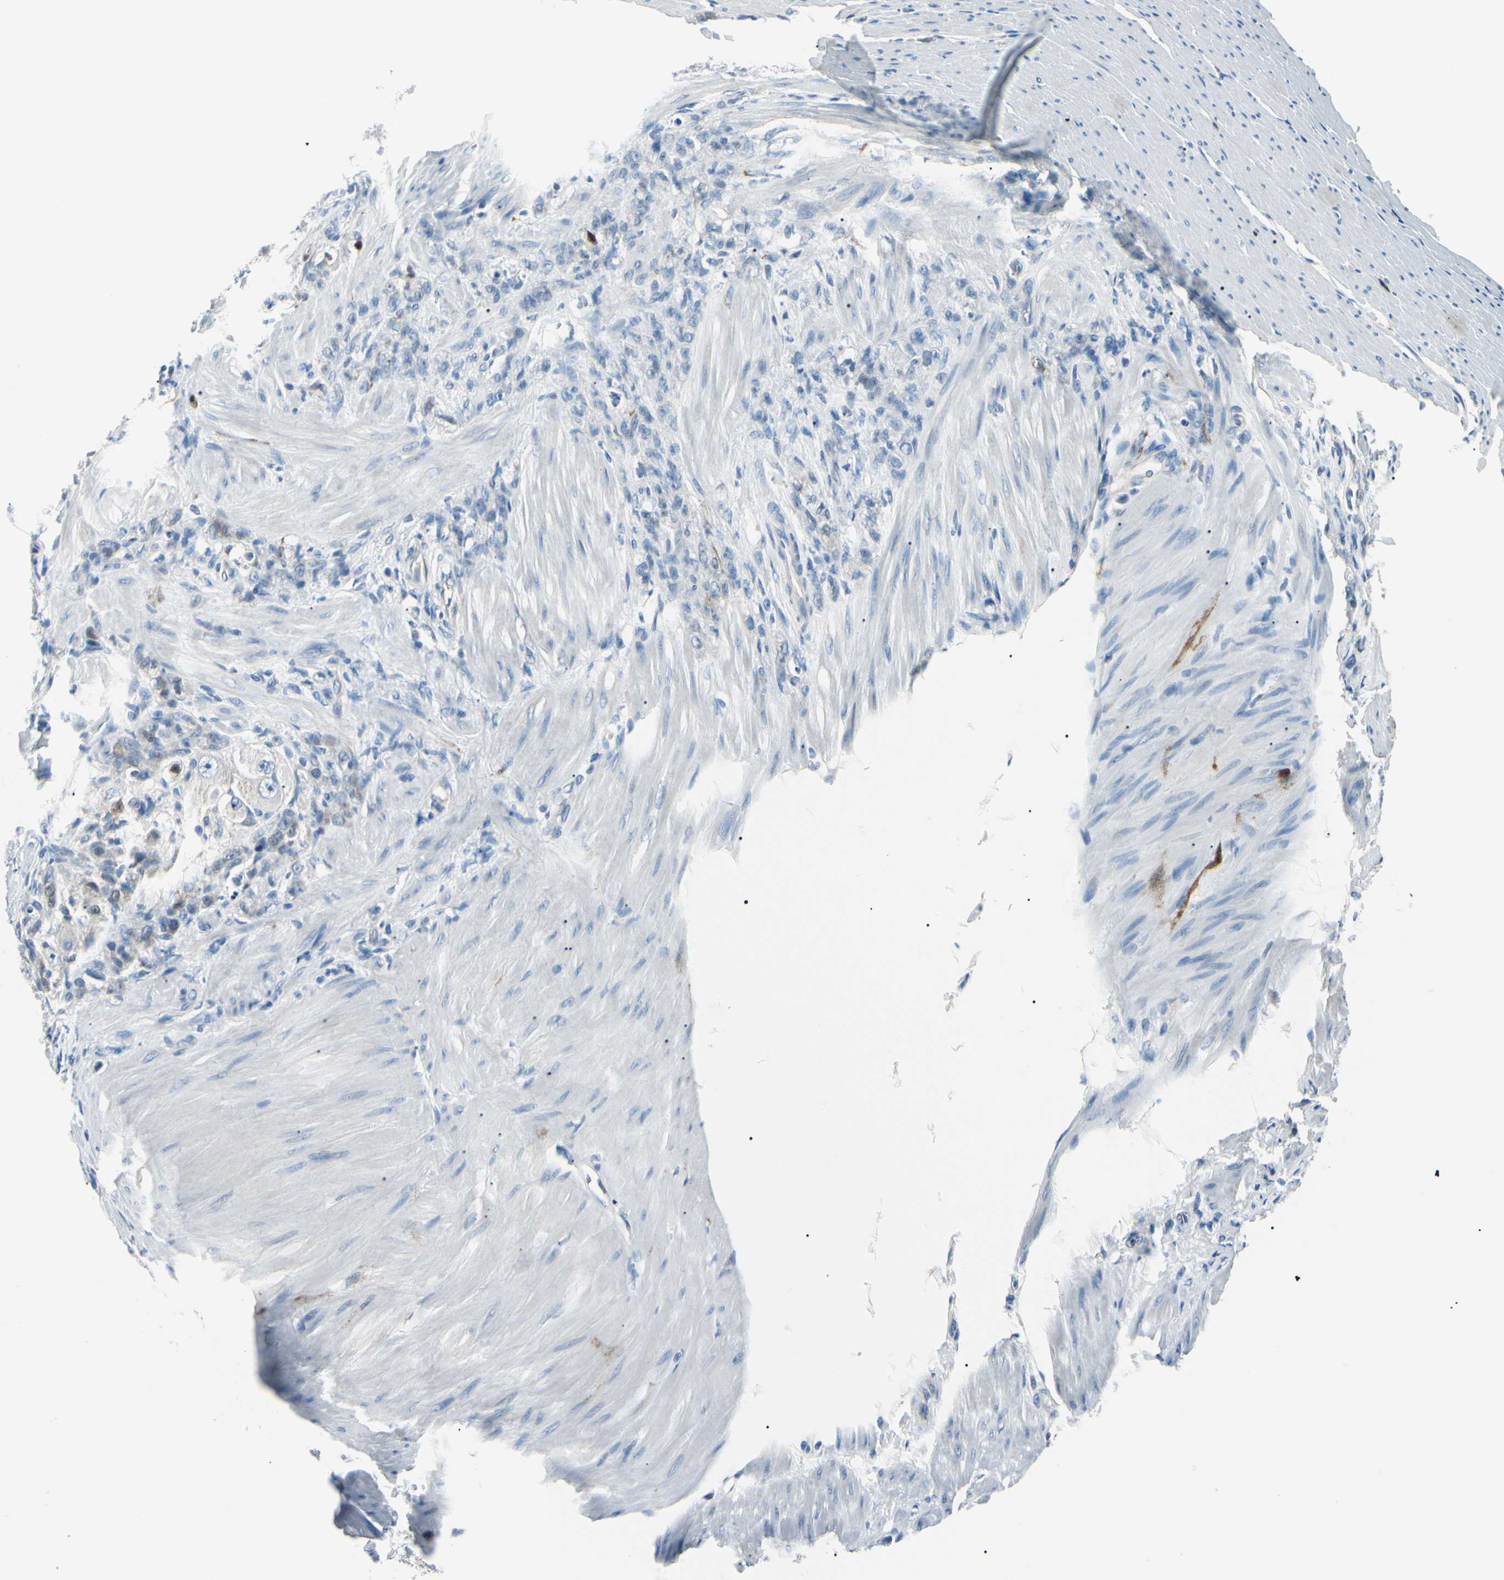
{"staining": {"intensity": "negative", "quantity": "none", "location": "none"}, "tissue": "stomach cancer", "cell_type": "Tumor cells", "image_type": "cancer", "snomed": [{"axis": "morphology", "description": "Adenocarcinoma, NOS"}, {"axis": "topography", "description": "Stomach"}], "caption": "Tumor cells are negative for brown protein staining in stomach adenocarcinoma.", "gene": "CA2", "patient": {"sex": "male", "age": 82}}